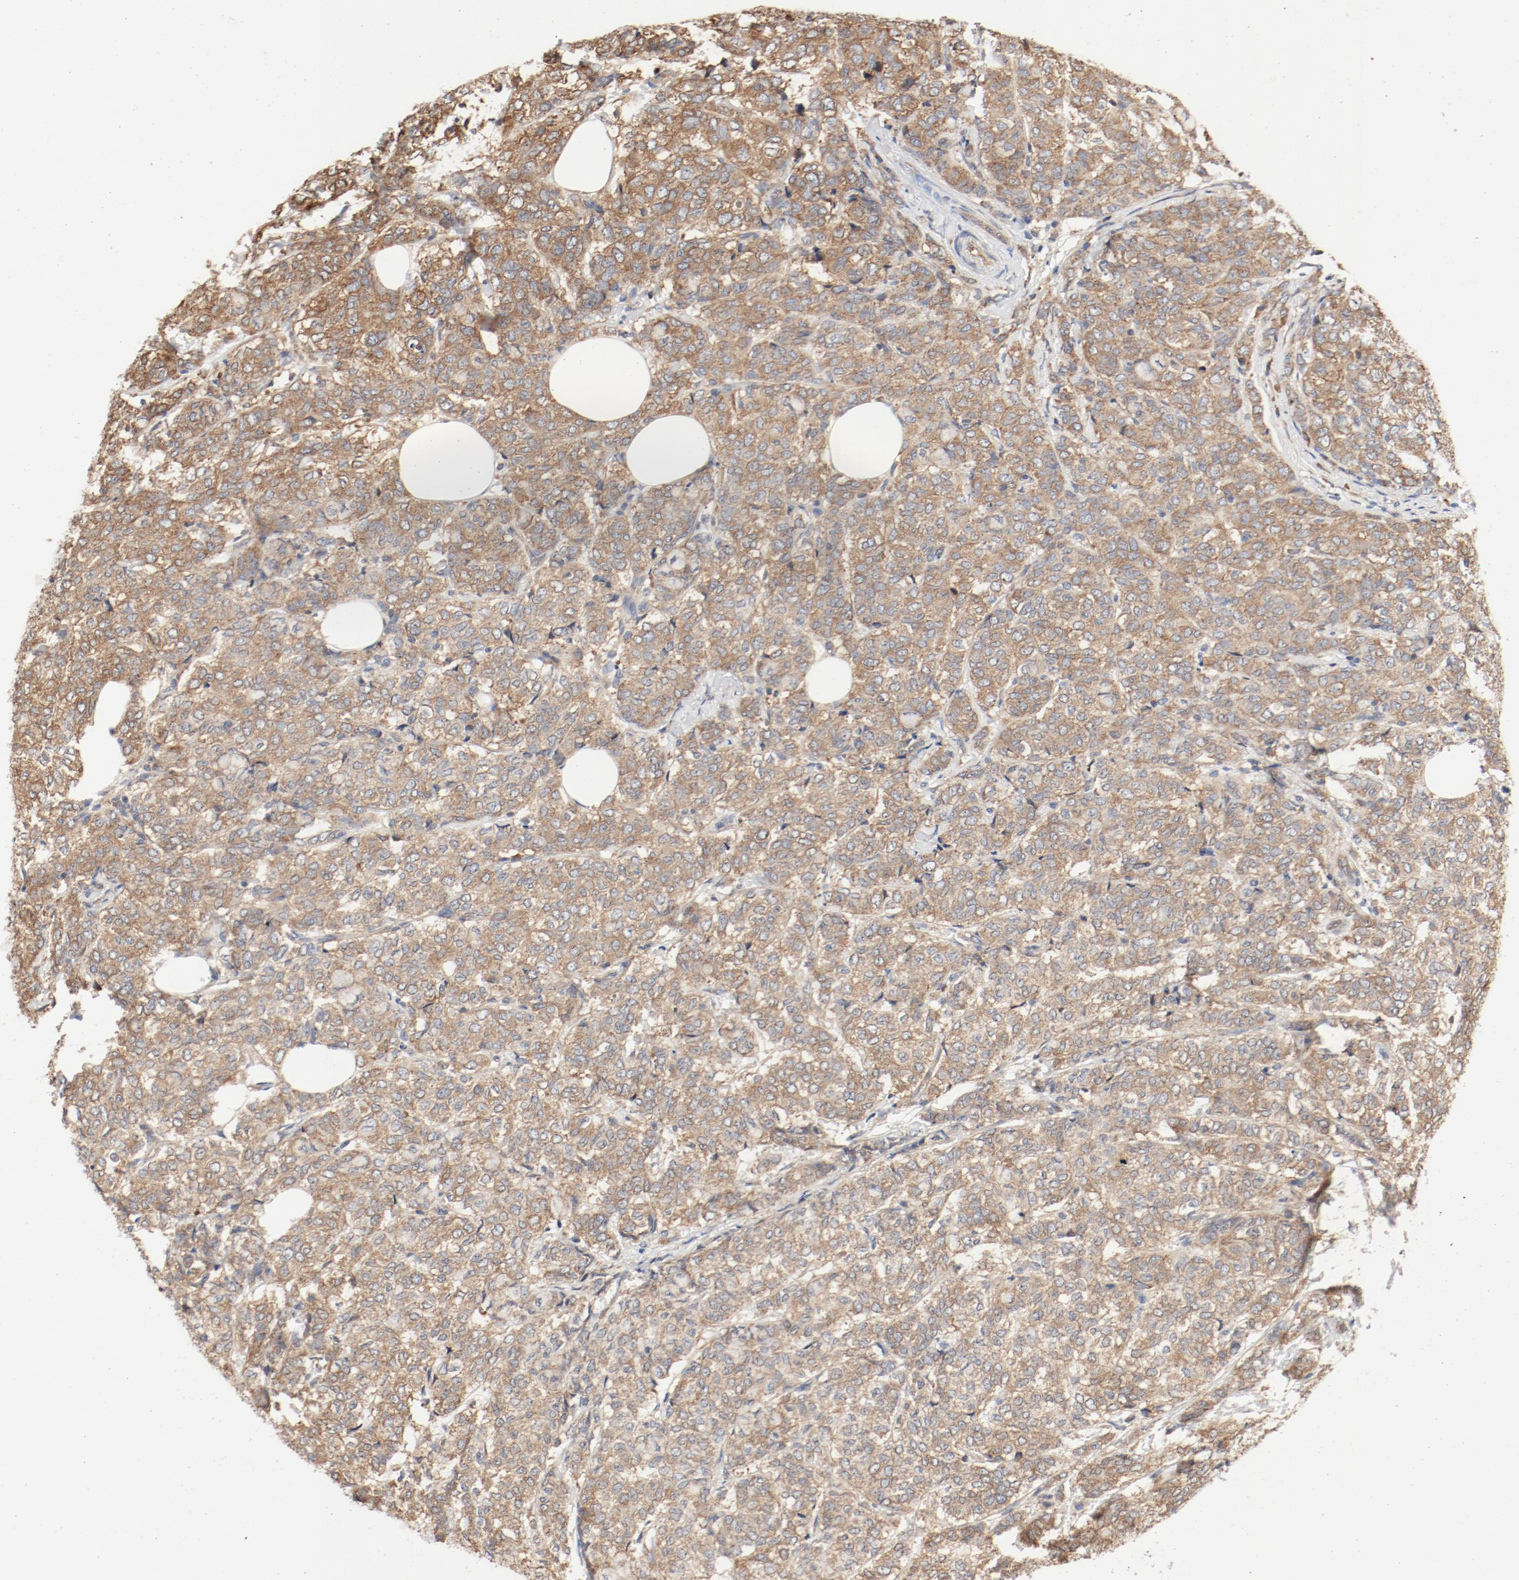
{"staining": {"intensity": "moderate", "quantity": ">75%", "location": "cytoplasmic/membranous"}, "tissue": "breast cancer", "cell_type": "Tumor cells", "image_type": "cancer", "snomed": [{"axis": "morphology", "description": "Lobular carcinoma"}, {"axis": "topography", "description": "Breast"}], "caption": "Breast lobular carcinoma tissue exhibits moderate cytoplasmic/membranous positivity in about >75% of tumor cells", "gene": "RPS6", "patient": {"sex": "female", "age": 60}}